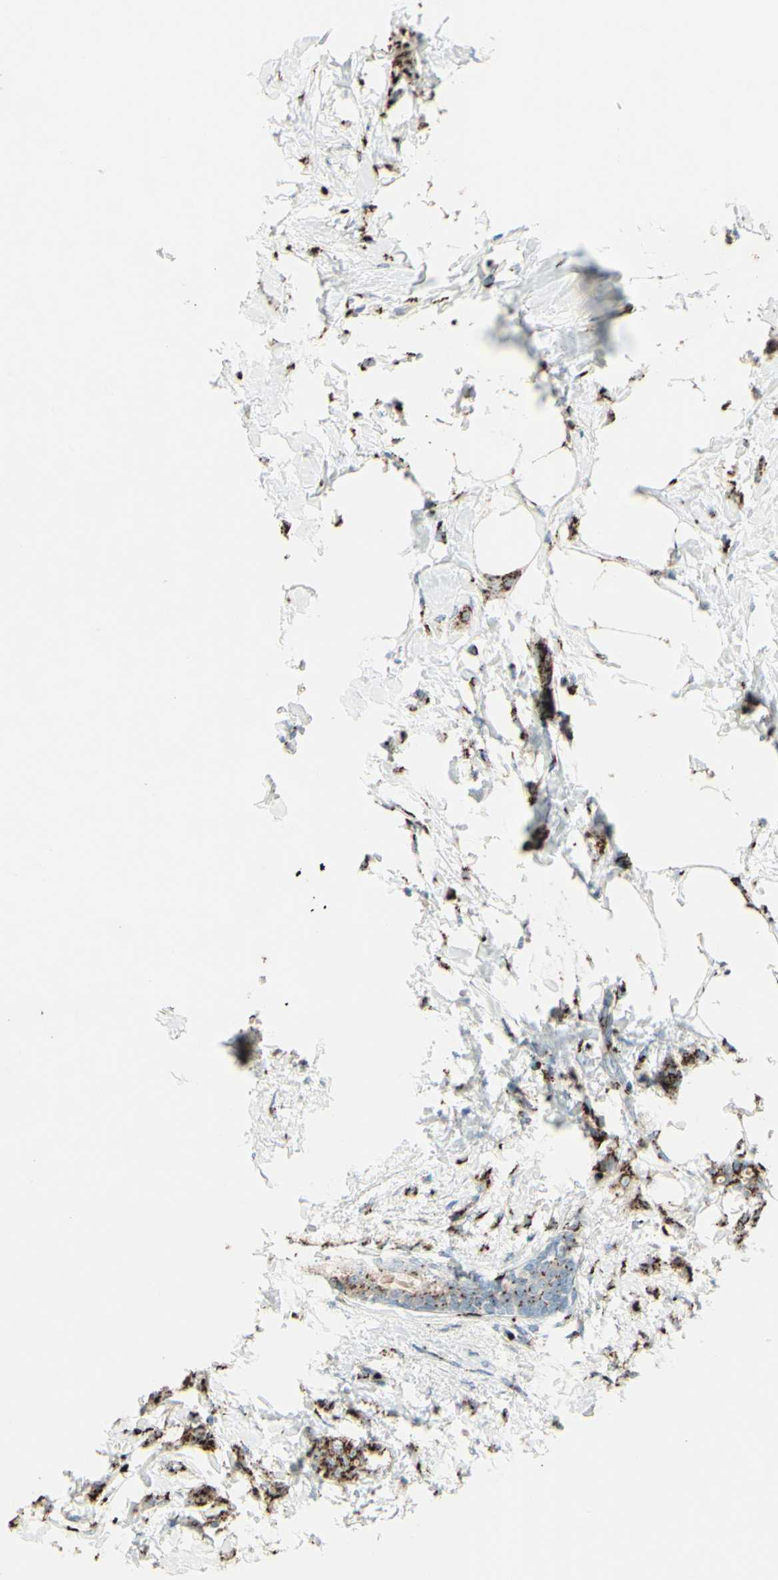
{"staining": {"intensity": "moderate", "quantity": ">75%", "location": "cytoplasmic/membranous"}, "tissue": "breast cancer", "cell_type": "Tumor cells", "image_type": "cancer", "snomed": [{"axis": "morphology", "description": "Lobular carcinoma, in situ"}, {"axis": "morphology", "description": "Lobular carcinoma"}, {"axis": "topography", "description": "Breast"}], "caption": "High-magnification brightfield microscopy of breast cancer (lobular carcinoma in situ) stained with DAB (3,3'-diaminobenzidine) (brown) and counterstained with hematoxylin (blue). tumor cells exhibit moderate cytoplasmic/membranous positivity is seen in approximately>75% of cells. The protein is stained brown, and the nuclei are stained in blue (DAB (3,3'-diaminobenzidine) IHC with brightfield microscopy, high magnification).", "gene": "BPNT2", "patient": {"sex": "female", "age": 41}}